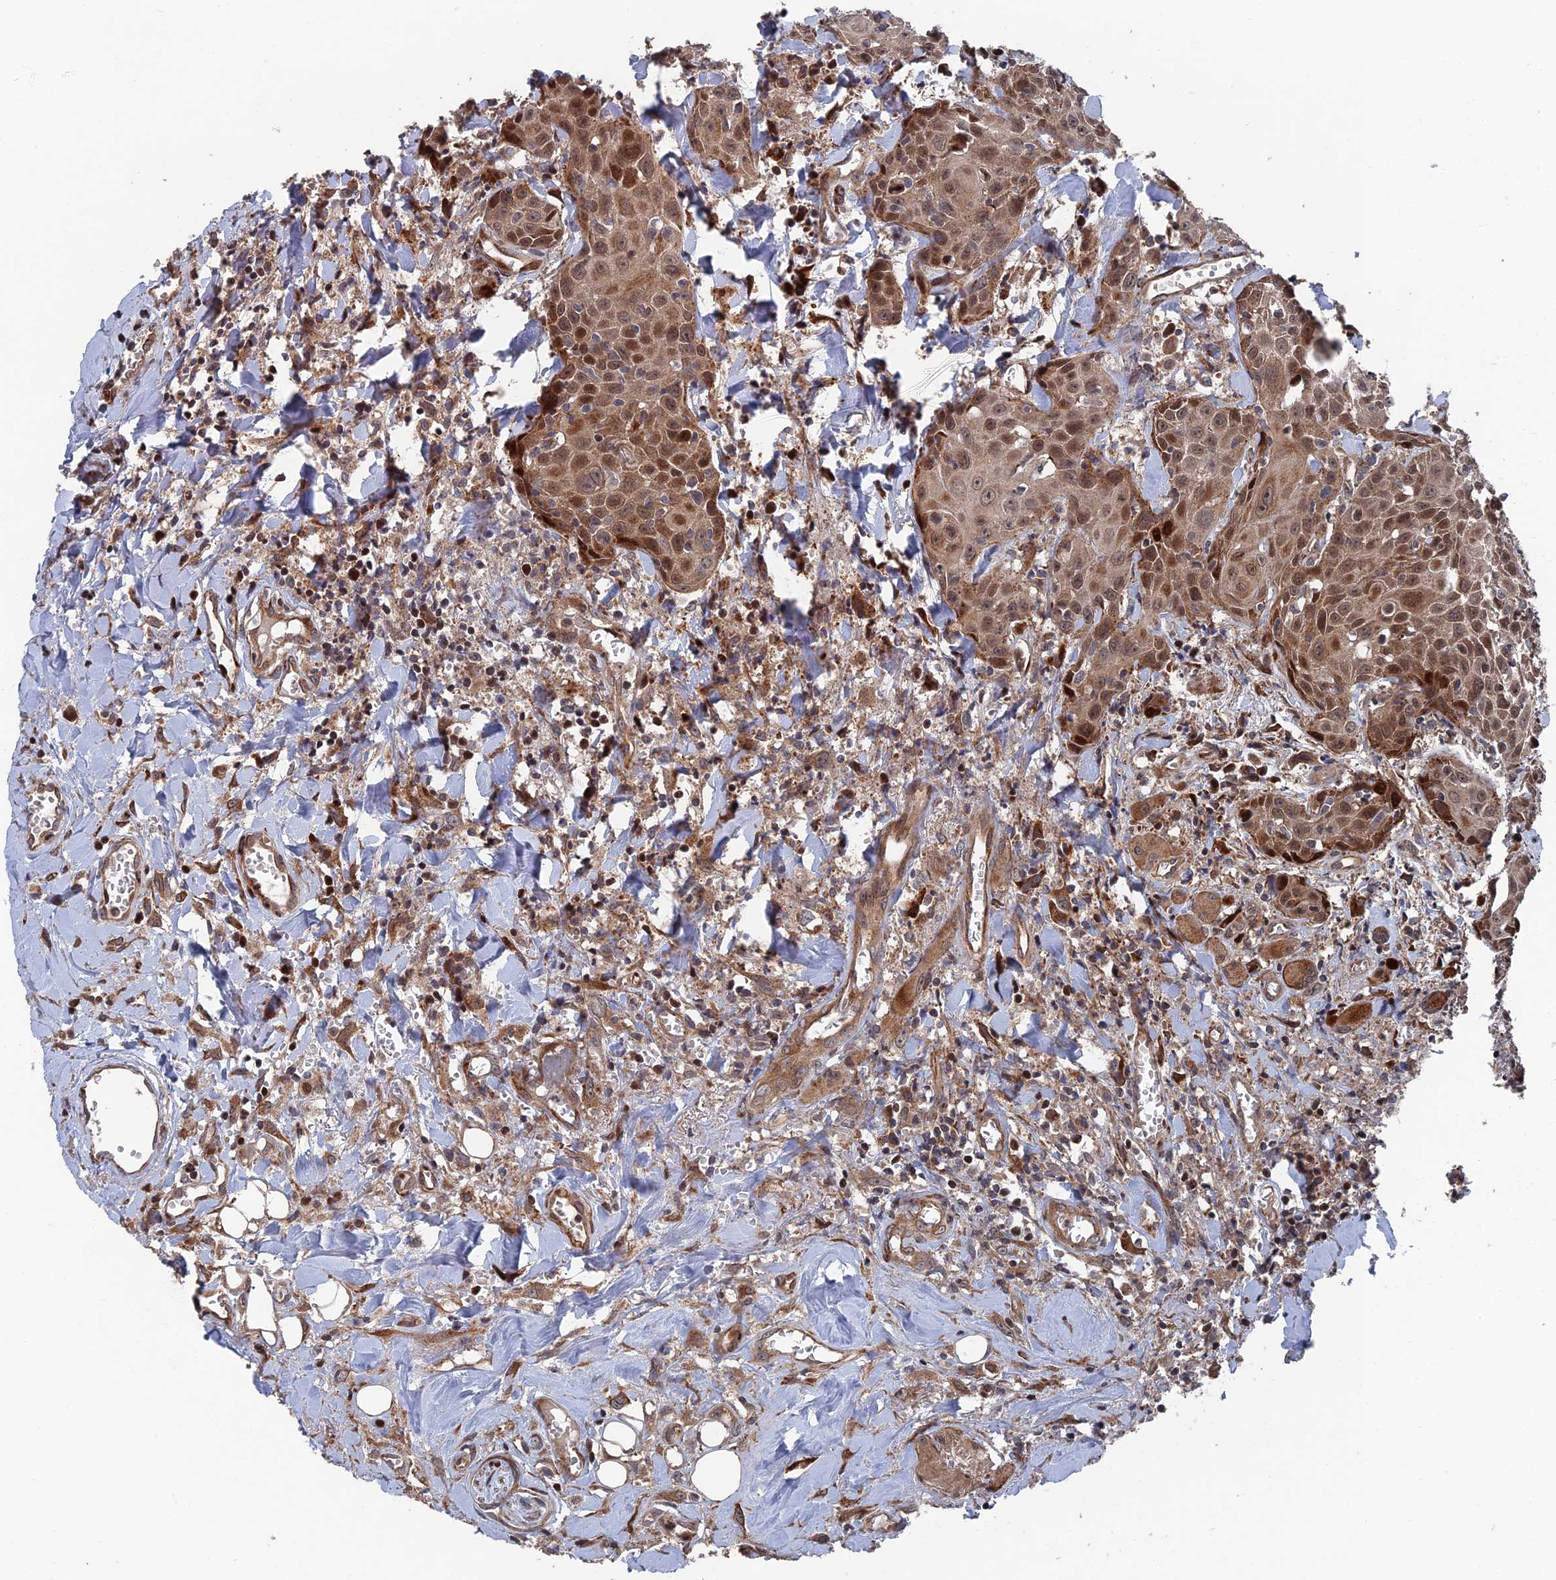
{"staining": {"intensity": "moderate", "quantity": "25%-75%", "location": "cytoplasmic/membranous,nuclear"}, "tissue": "head and neck cancer", "cell_type": "Tumor cells", "image_type": "cancer", "snomed": [{"axis": "morphology", "description": "Squamous cell carcinoma, NOS"}, {"axis": "topography", "description": "Oral tissue"}, {"axis": "topography", "description": "Head-Neck"}], "caption": "A brown stain shows moderate cytoplasmic/membranous and nuclear positivity of a protein in head and neck cancer (squamous cell carcinoma) tumor cells.", "gene": "GTF2IRD1", "patient": {"sex": "female", "age": 82}}